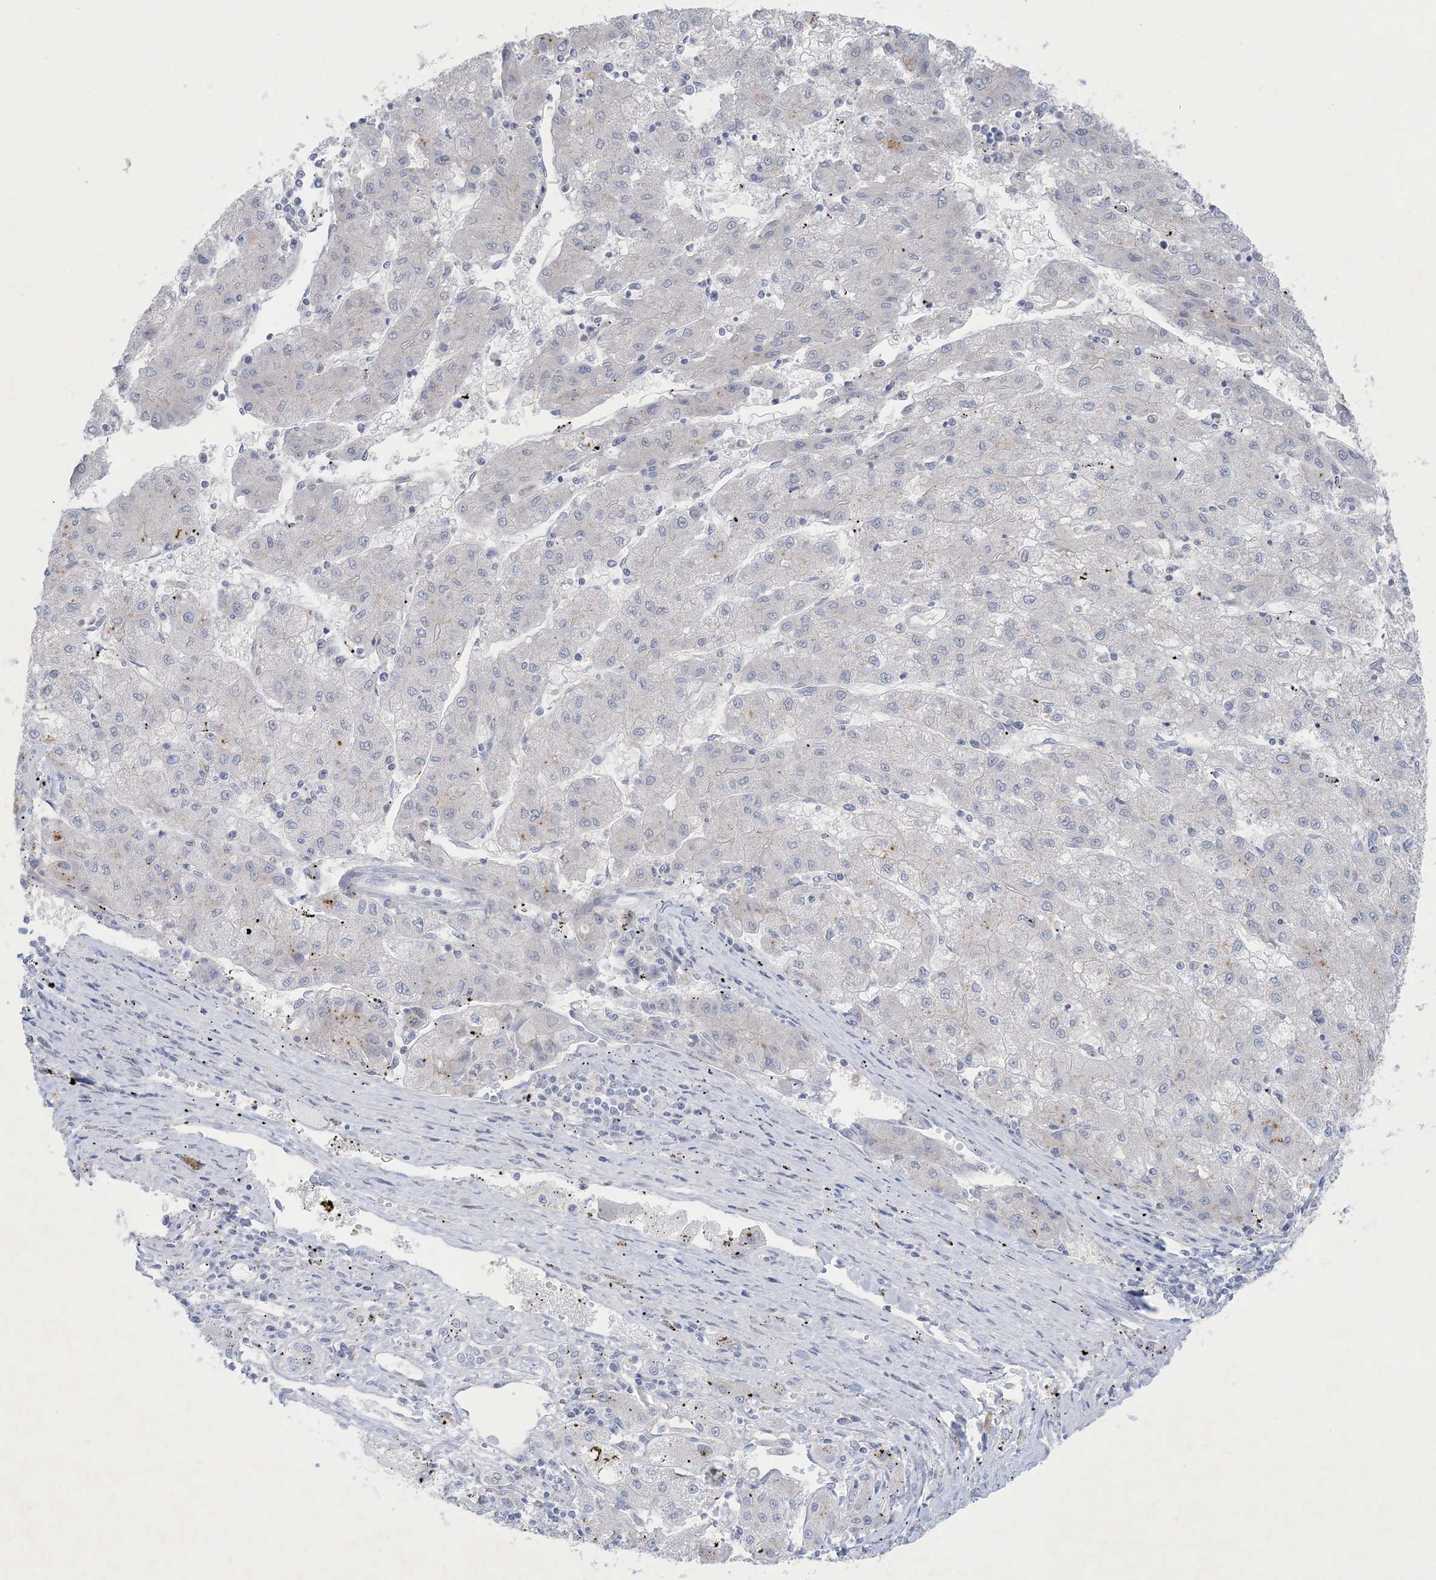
{"staining": {"intensity": "negative", "quantity": "none", "location": "none"}, "tissue": "liver cancer", "cell_type": "Tumor cells", "image_type": "cancer", "snomed": [{"axis": "morphology", "description": "Carcinoma, Hepatocellular, NOS"}, {"axis": "topography", "description": "Liver"}], "caption": "Liver cancer (hepatocellular carcinoma) stained for a protein using immunohistochemistry shows no positivity tumor cells.", "gene": "GABRG1", "patient": {"sex": "male", "age": 72}}